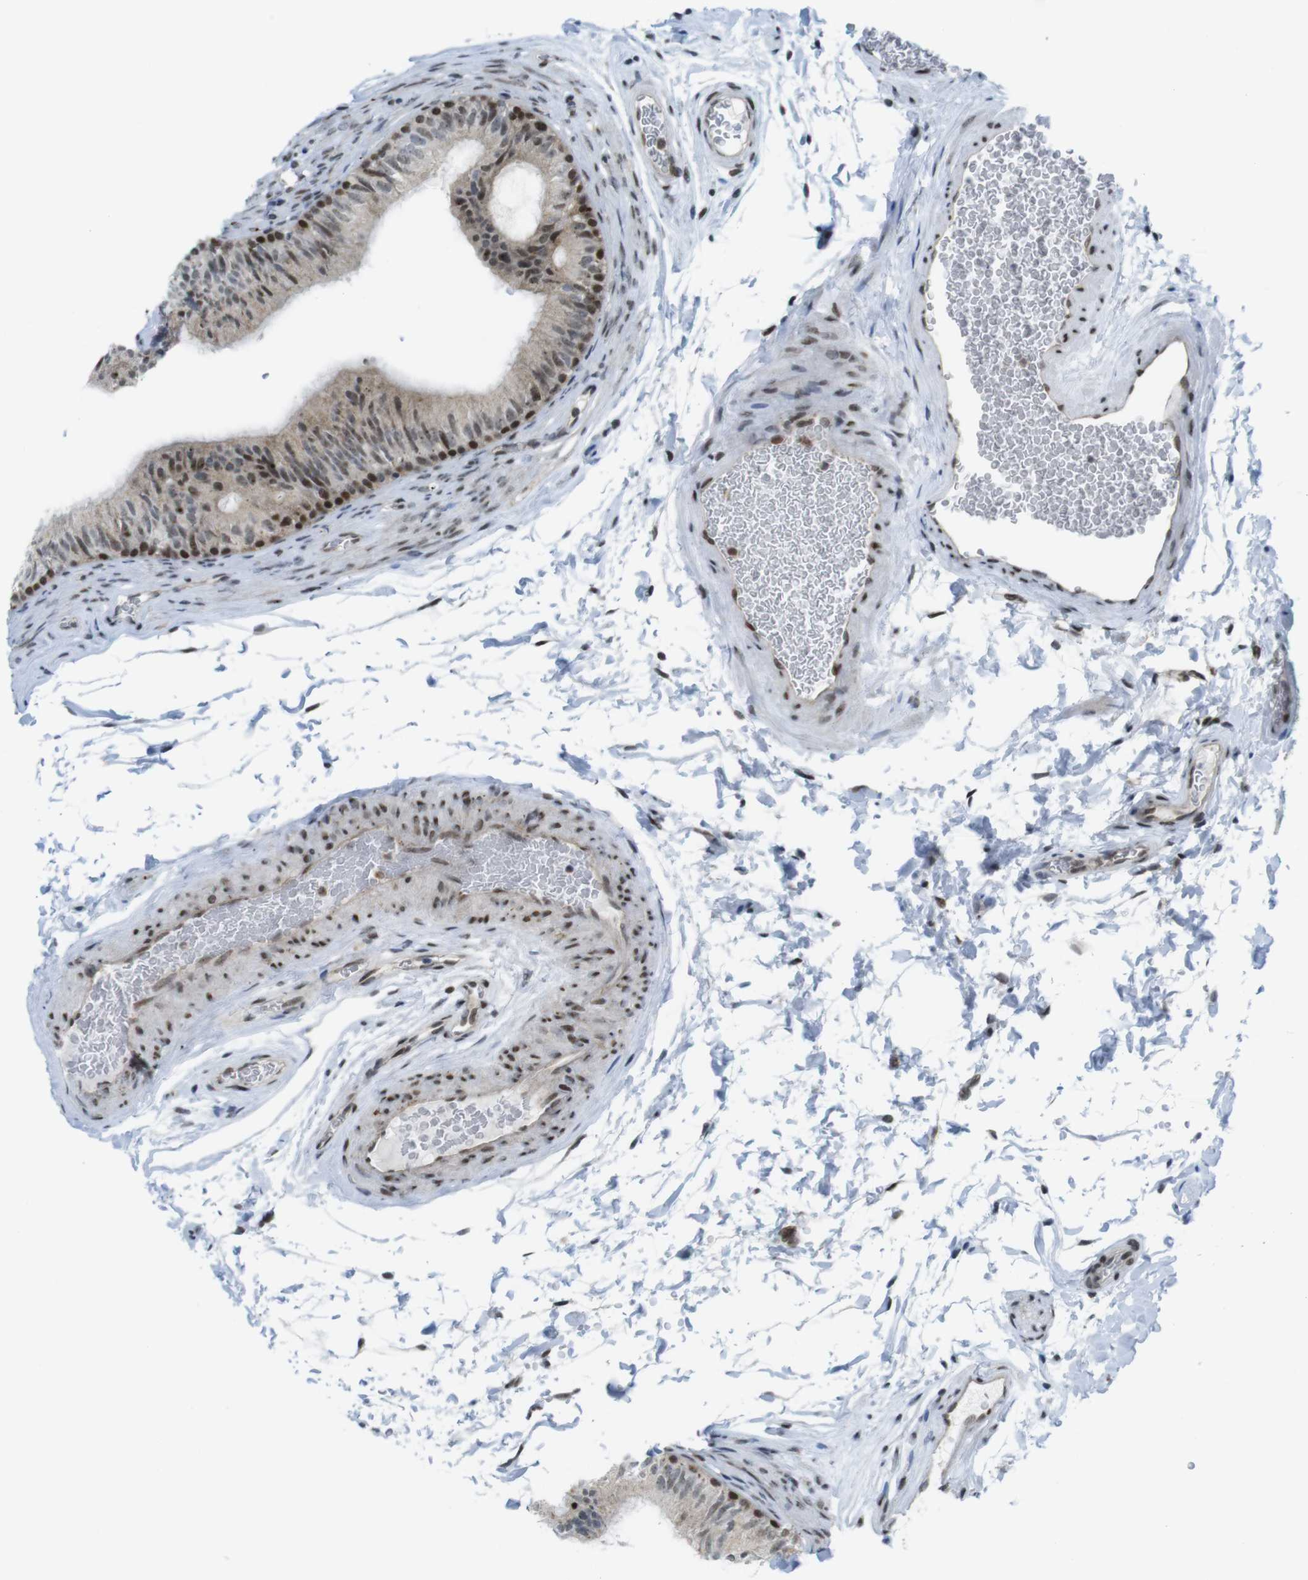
{"staining": {"intensity": "strong", "quantity": ">75%", "location": "cytoplasmic/membranous,nuclear"}, "tissue": "epididymis", "cell_type": "Glandular cells", "image_type": "normal", "snomed": [{"axis": "morphology", "description": "Normal tissue, NOS"}, {"axis": "topography", "description": "Epididymis"}], "caption": "DAB (3,3'-diaminobenzidine) immunohistochemical staining of unremarkable epididymis exhibits strong cytoplasmic/membranous,nuclear protein expression in about >75% of glandular cells.", "gene": "UBB", "patient": {"sex": "male", "age": 36}}